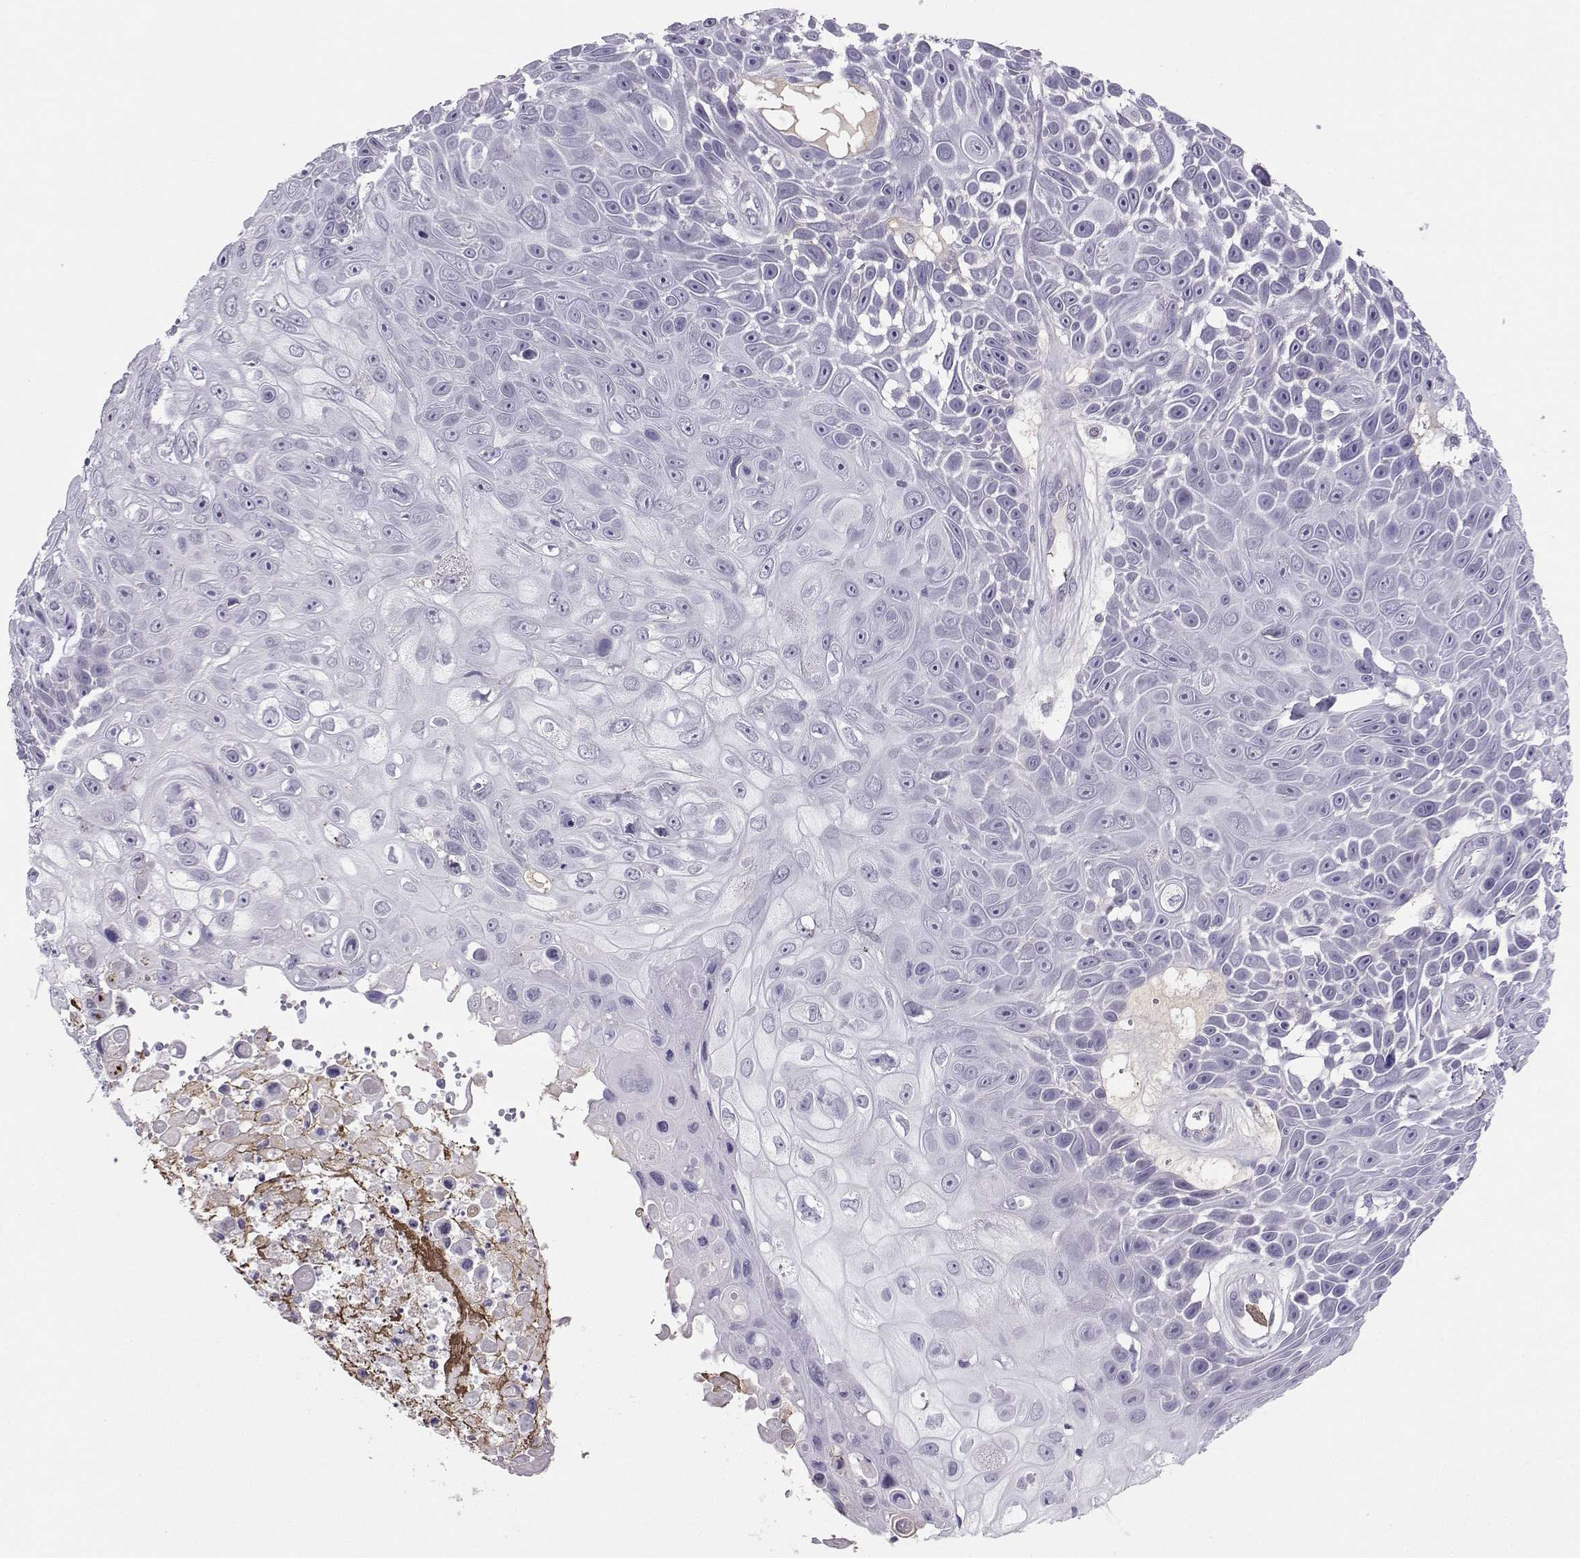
{"staining": {"intensity": "negative", "quantity": "none", "location": "none"}, "tissue": "skin cancer", "cell_type": "Tumor cells", "image_type": "cancer", "snomed": [{"axis": "morphology", "description": "Squamous cell carcinoma, NOS"}, {"axis": "topography", "description": "Skin"}], "caption": "This is an immunohistochemistry (IHC) photomicrograph of squamous cell carcinoma (skin). There is no staining in tumor cells.", "gene": "LHX1", "patient": {"sex": "male", "age": 82}}